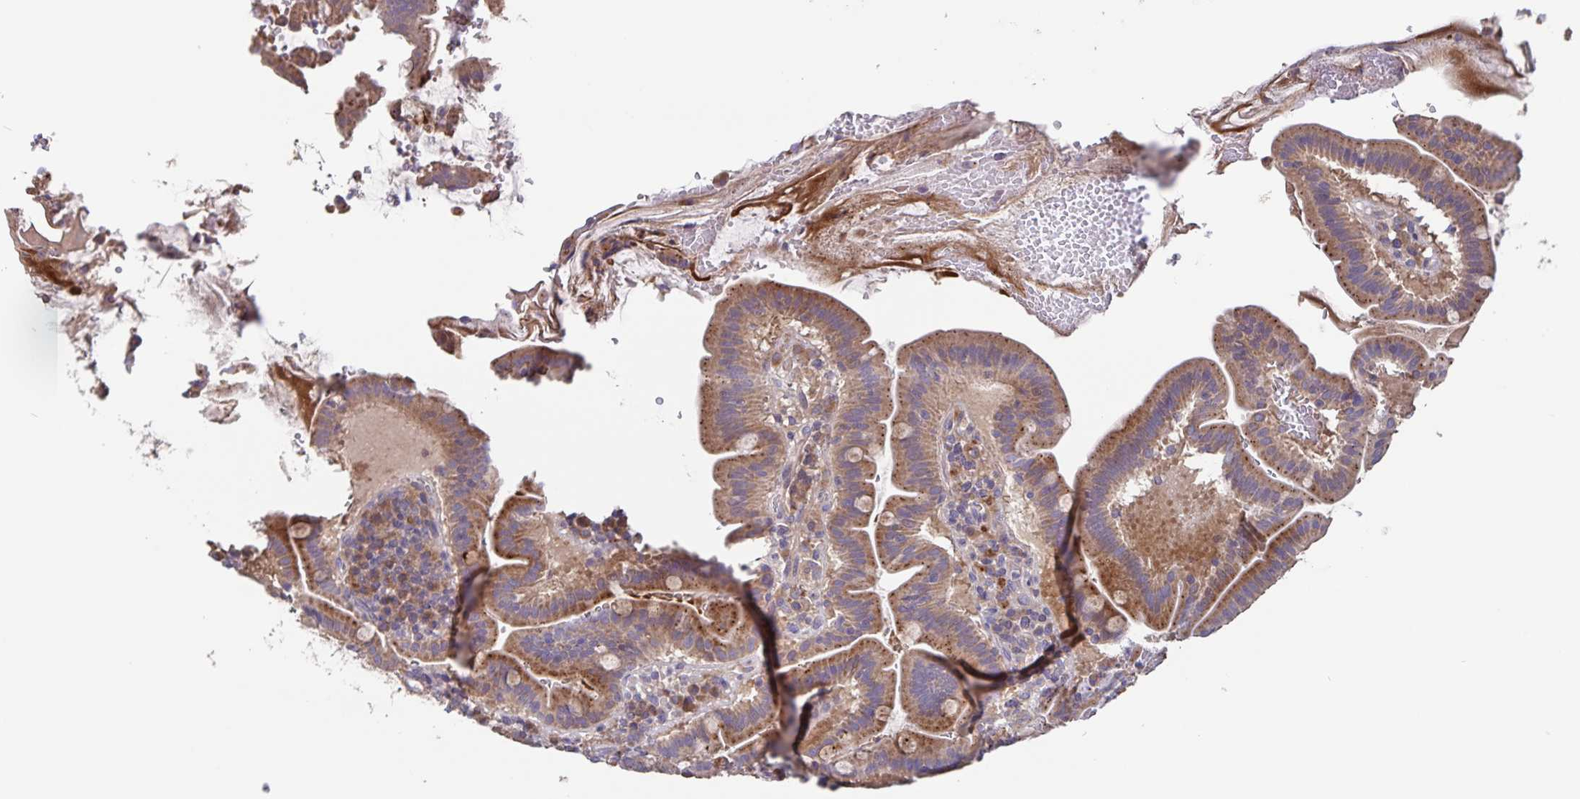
{"staining": {"intensity": "moderate", "quantity": ">75%", "location": "cytoplasmic/membranous"}, "tissue": "small intestine", "cell_type": "Glandular cells", "image_type": "normal", "snomed": [{"axis": "morphology", "description": "Normal tissue, NOS"}, {"axis": "topography", "description": "Small intestine"}], "caption": "Immunohistochemical staining of normal small intestine demonstrates medium levels of moderate cytoplasmic/membranous staining in approximately >75% of glandular cells.", "gene": "FBXL16", "patient": {"sex": "male", "age": 26}}